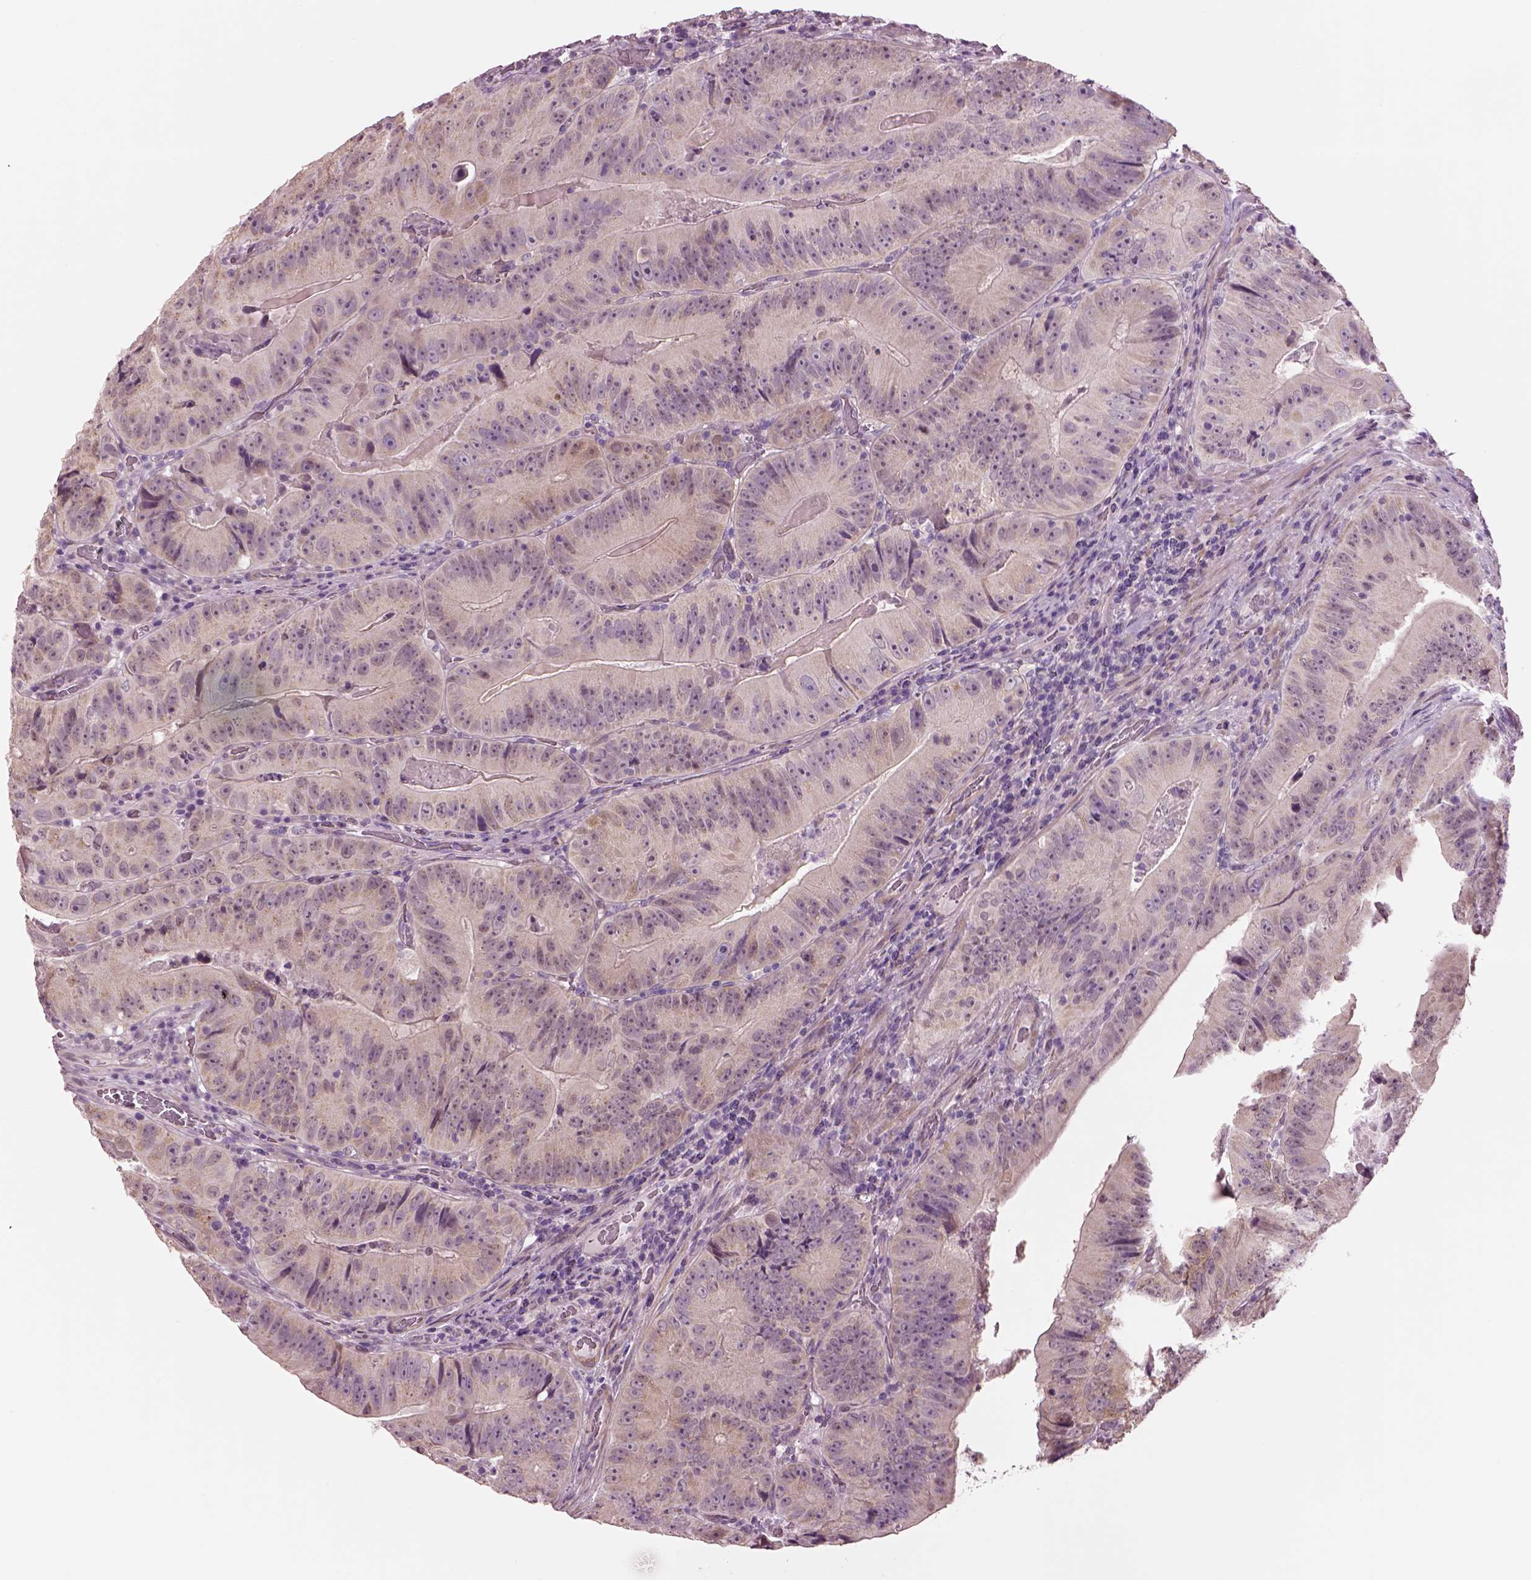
{"staining": {"intensity": "weak", "quantity": "<25%", "location": "cytoplasmic/membranous"}, "tissue": "colorectal cancer", "cell_type": "Tumor cells", "image_type": "cancer", "snomed": [{"axis": "morphology", "description": "Adenocarcinoma, NOS"}, {"axis": "topography", "description": "Colon"}], "caption": "Immunohistochemistry (IHC) histopathology image of human colorectal cancer (adenocarcinoma) stained for a protein (brown), which exhibits no staining in tumor cells.", "gene": "SCML2", "patient": {"sex": "female", "age": 86}}